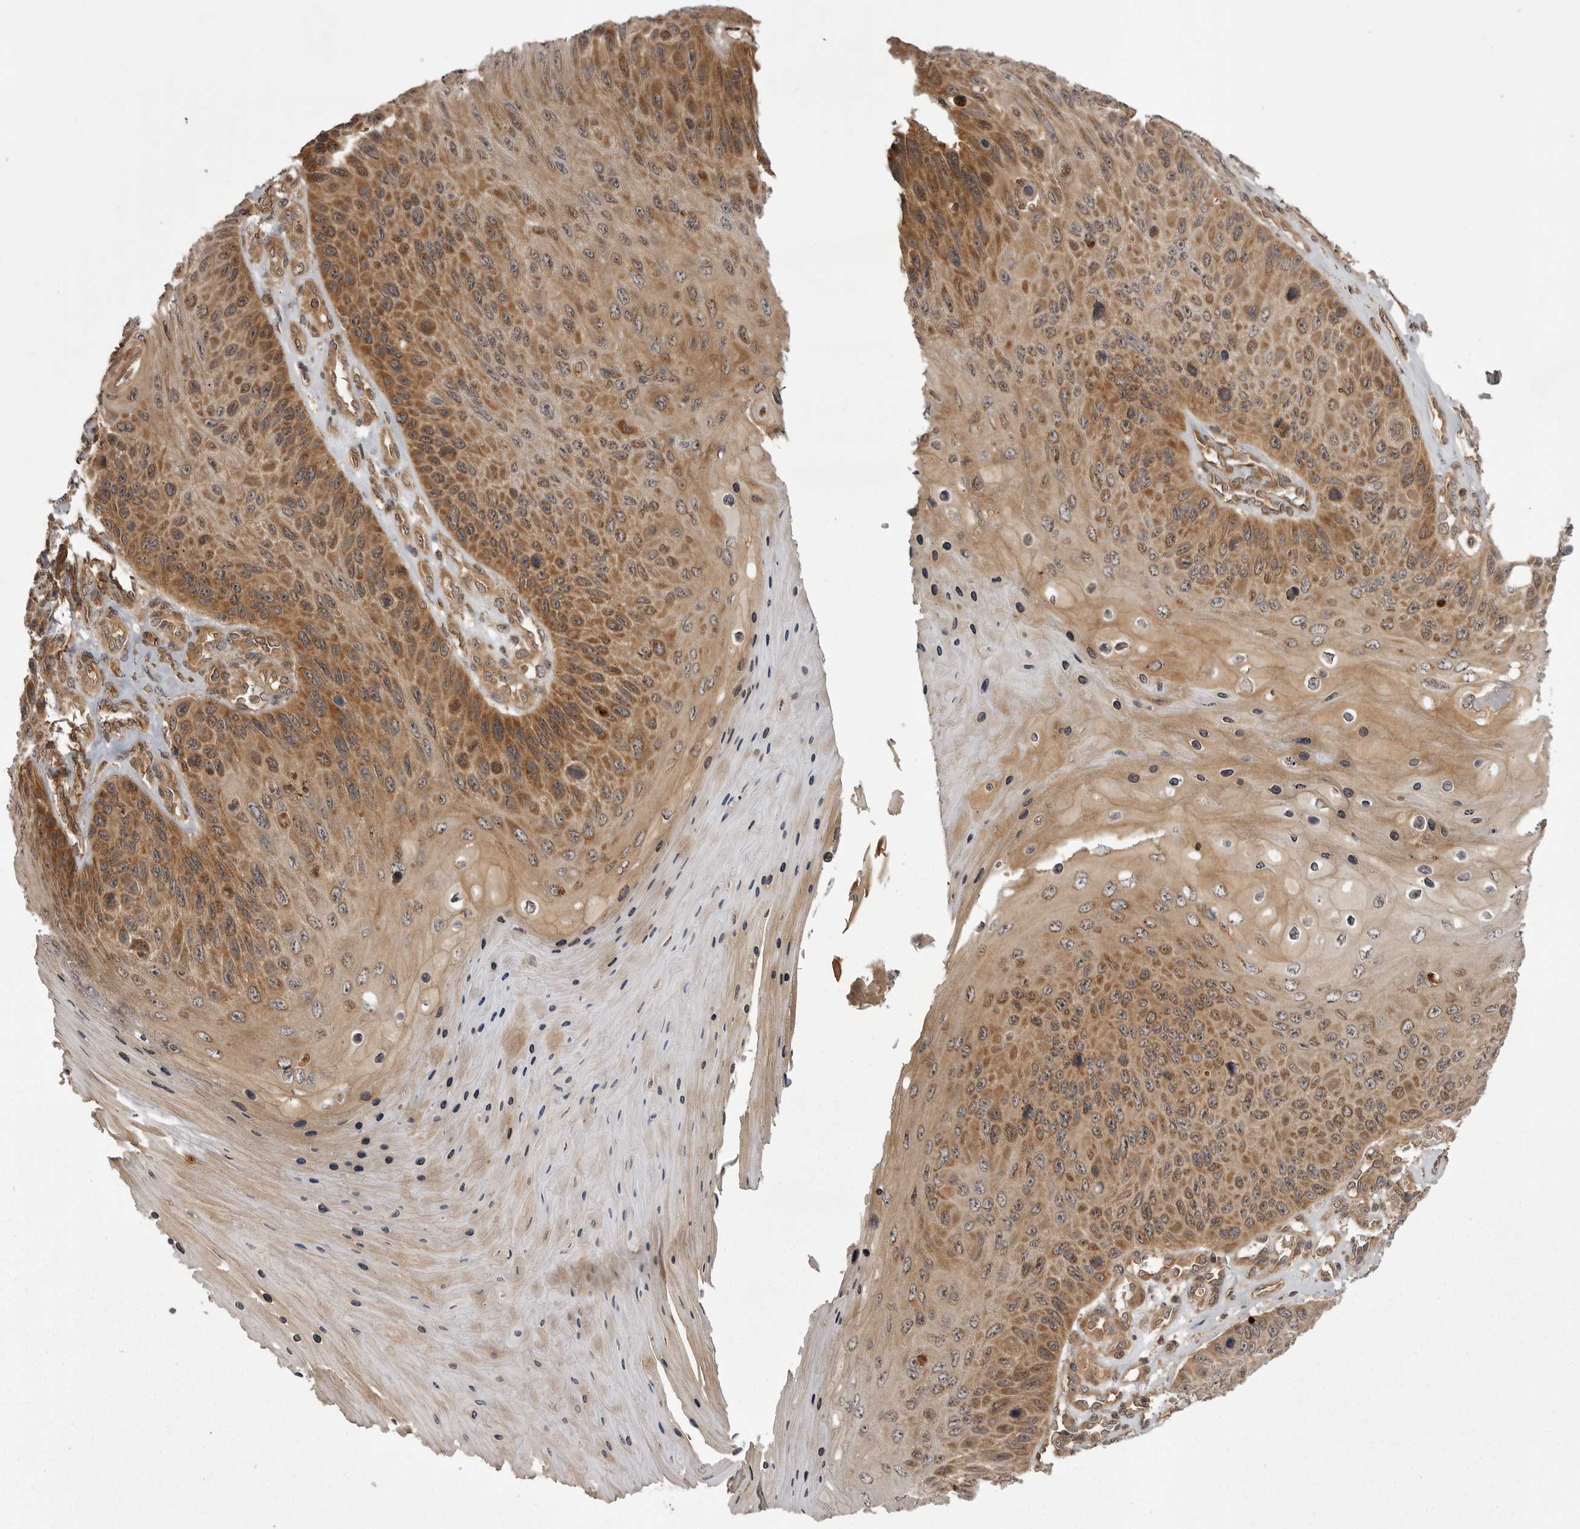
{"staining": {"intensity": "moderate", "quantity": ">75%", "location": "cytoplasmic/membranous"}, "tissue": "skin cancer", "cell_type": "Tumor cells", "image_type": "cancer", "snomed": [{"axis": "morphology", "description": "Squamous cell carcinoma, NOS"}, {"axis": "topography", "description": "Skin"}], "caption": "An immunohistochemistry (IHC) image of tumor tissue is shown. Protein staining in brown labels moderate cytoplasmic/membranous positivity in skin squamous cell carcinoma within tumor cells. The staining was performed using DAB, with brown indicating positive protein expression. Nuclei are stained blue with hematoxylin.", "gene": "STK24", "patient": {"sex": "female", "age": 88}}